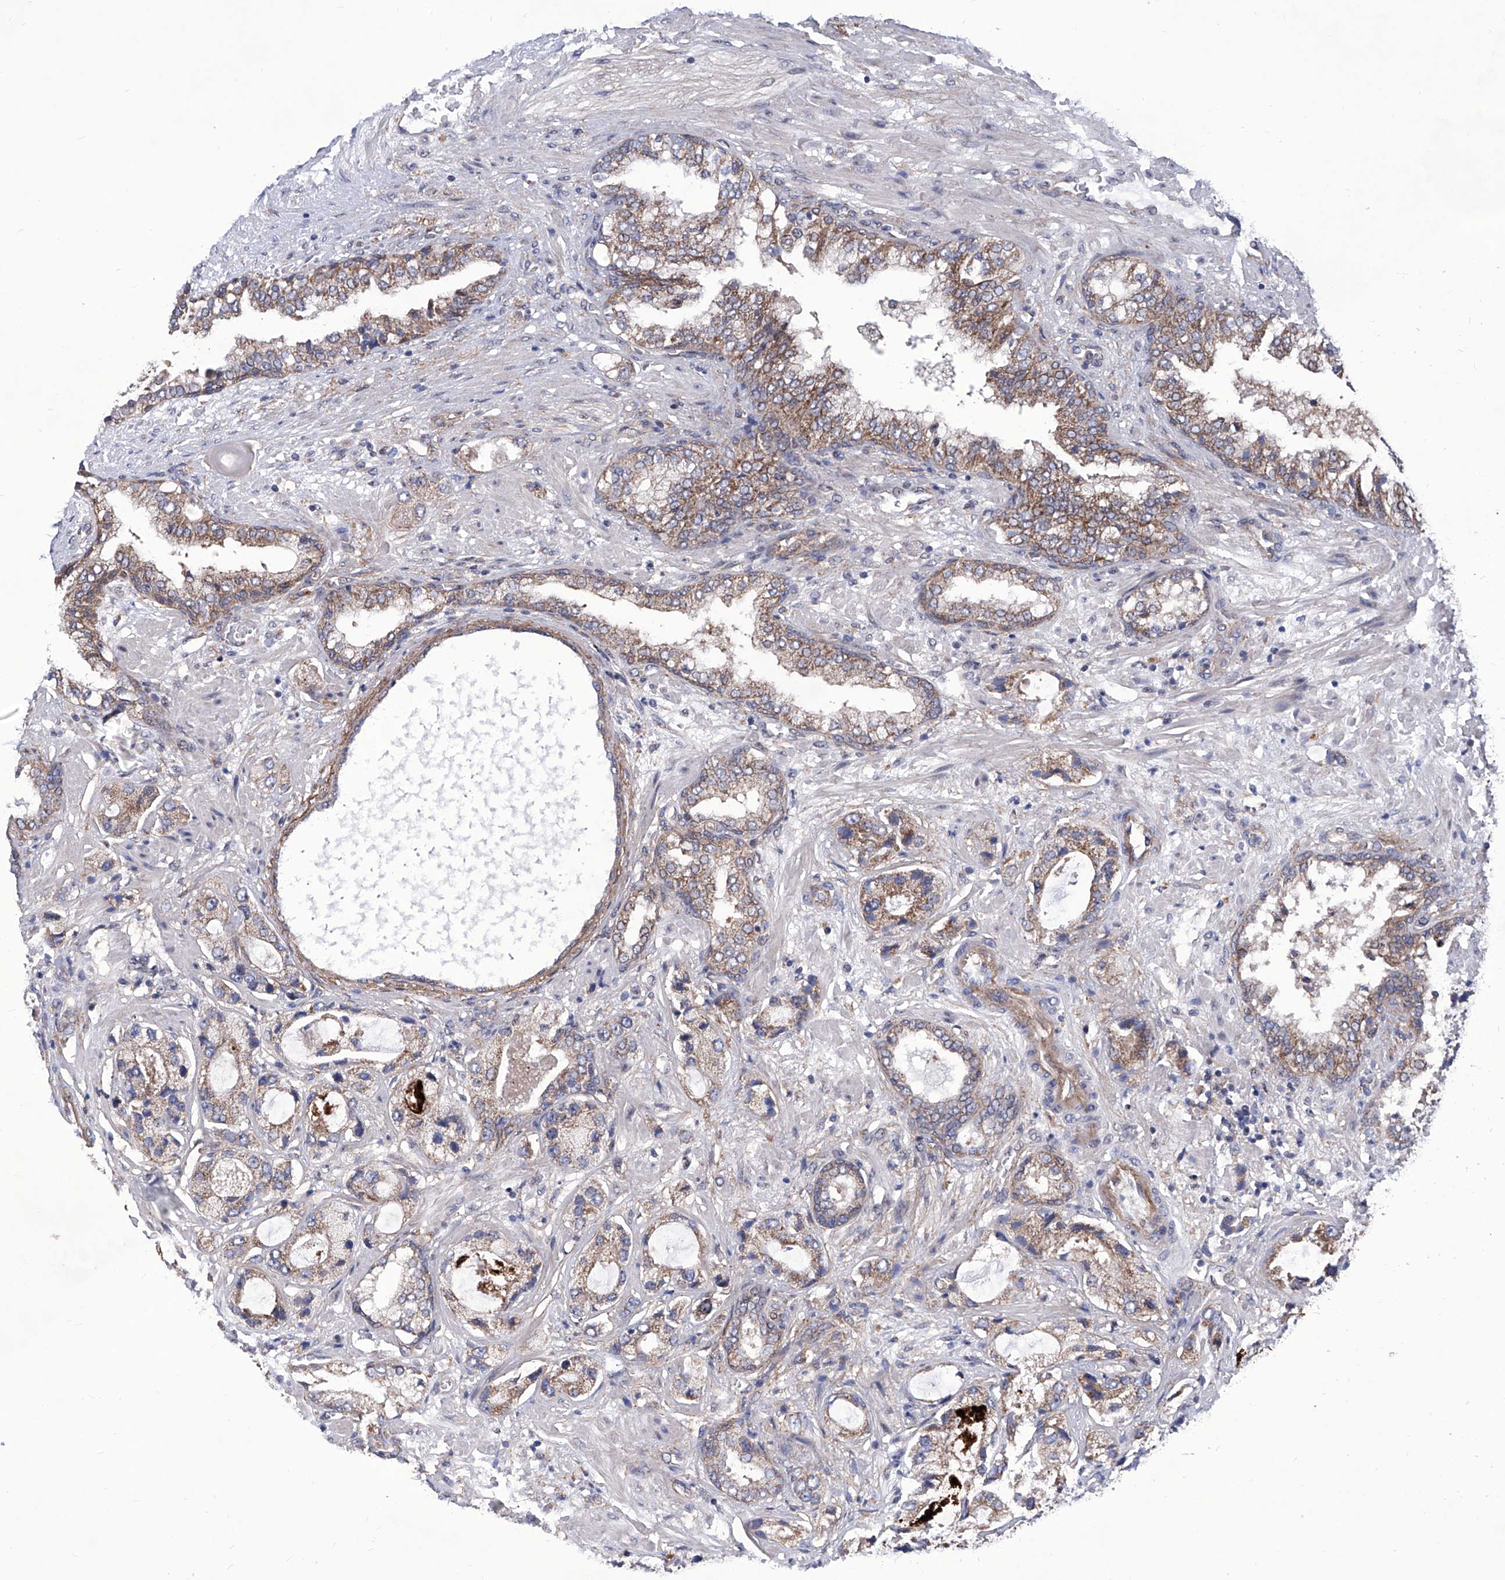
{"staining": {"intensity": "moderate", "quantity": ">75%", "location": "cytoplasmic/membranous"}, "tissue": "prostate cancer", "cell_type": "Tumor cells", "image_type": "cancer", "snomed": [{"axis": "morphology", "description": "Normal tissue, NOS"}, {"axis": "morphology", "description": "Adenocarcinoma, High grade"}, {"axis": "topography", "description": "Prostate"}, {"axis": "topography", "description": "Peripheral nerve tissue"}], "caption": "Immunohistochemistry image of neoplastic tissue: human prostate cancer (adenocarcinoma (high-grade)) stained using immunohistochemistry (IHC) demonstrates medium levels of moderate protein expression localized specifically in the cytoplasmic/membranous of tumor cells, appearing as a cytoplasmic/membranous brown color.", "gene": "KTI12", "patient": {"sex": "male", "age": 59}}